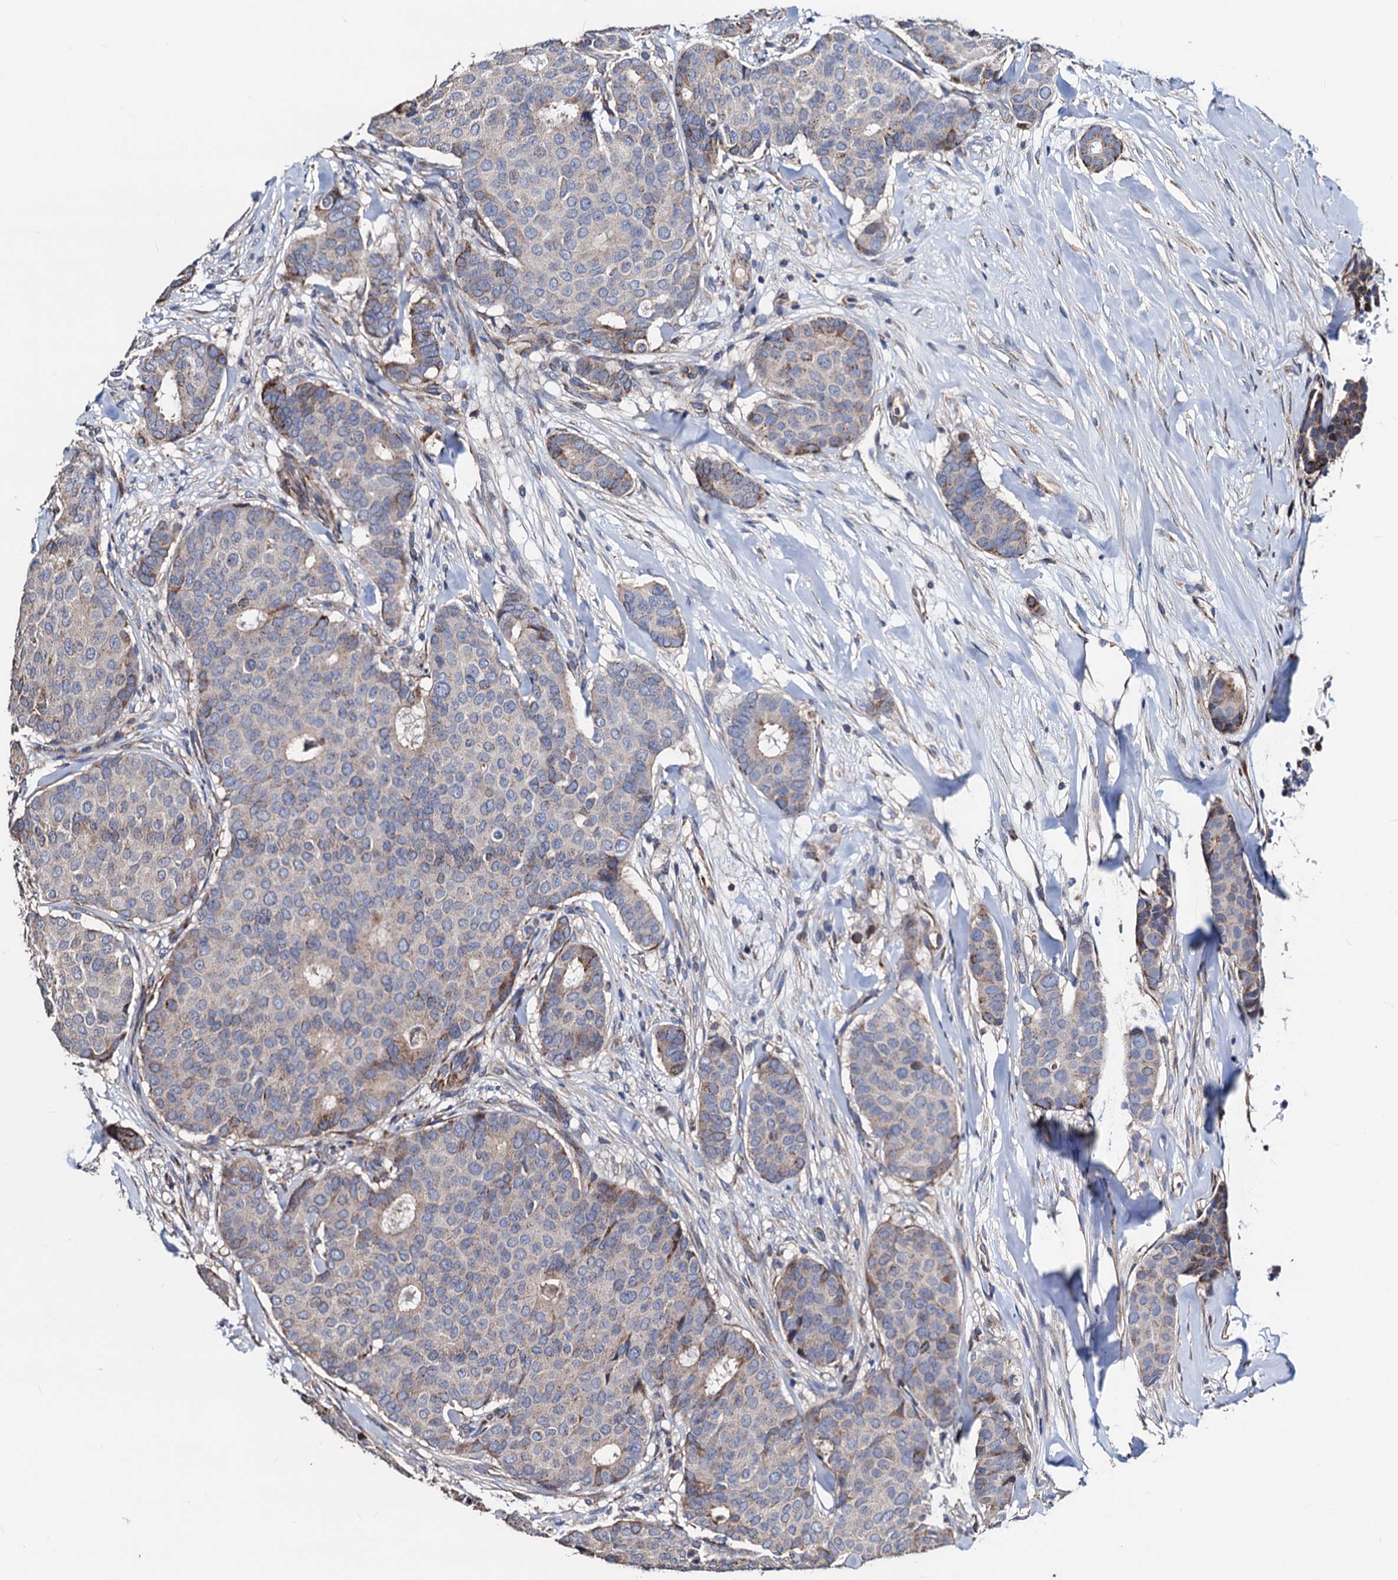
{"staining": {"intensity": "weak", "quantity": "<25%", "location": "cytoplasmic/membranous"}, "tissue": "breast cancer", "cell_type": "Tumor cells", "image_type": "cancer", "snomed": [{"axis": "morphology", "description": "Duct carcinoma"}, {"axis": "topography", "description": "Breast"}], "caption": "Tumor cells show no significant protein staining in breast cancer (invasive ductal carcinoma).", "gene": "AKAP11", "patient": {"sex": "female", "age": 75}}